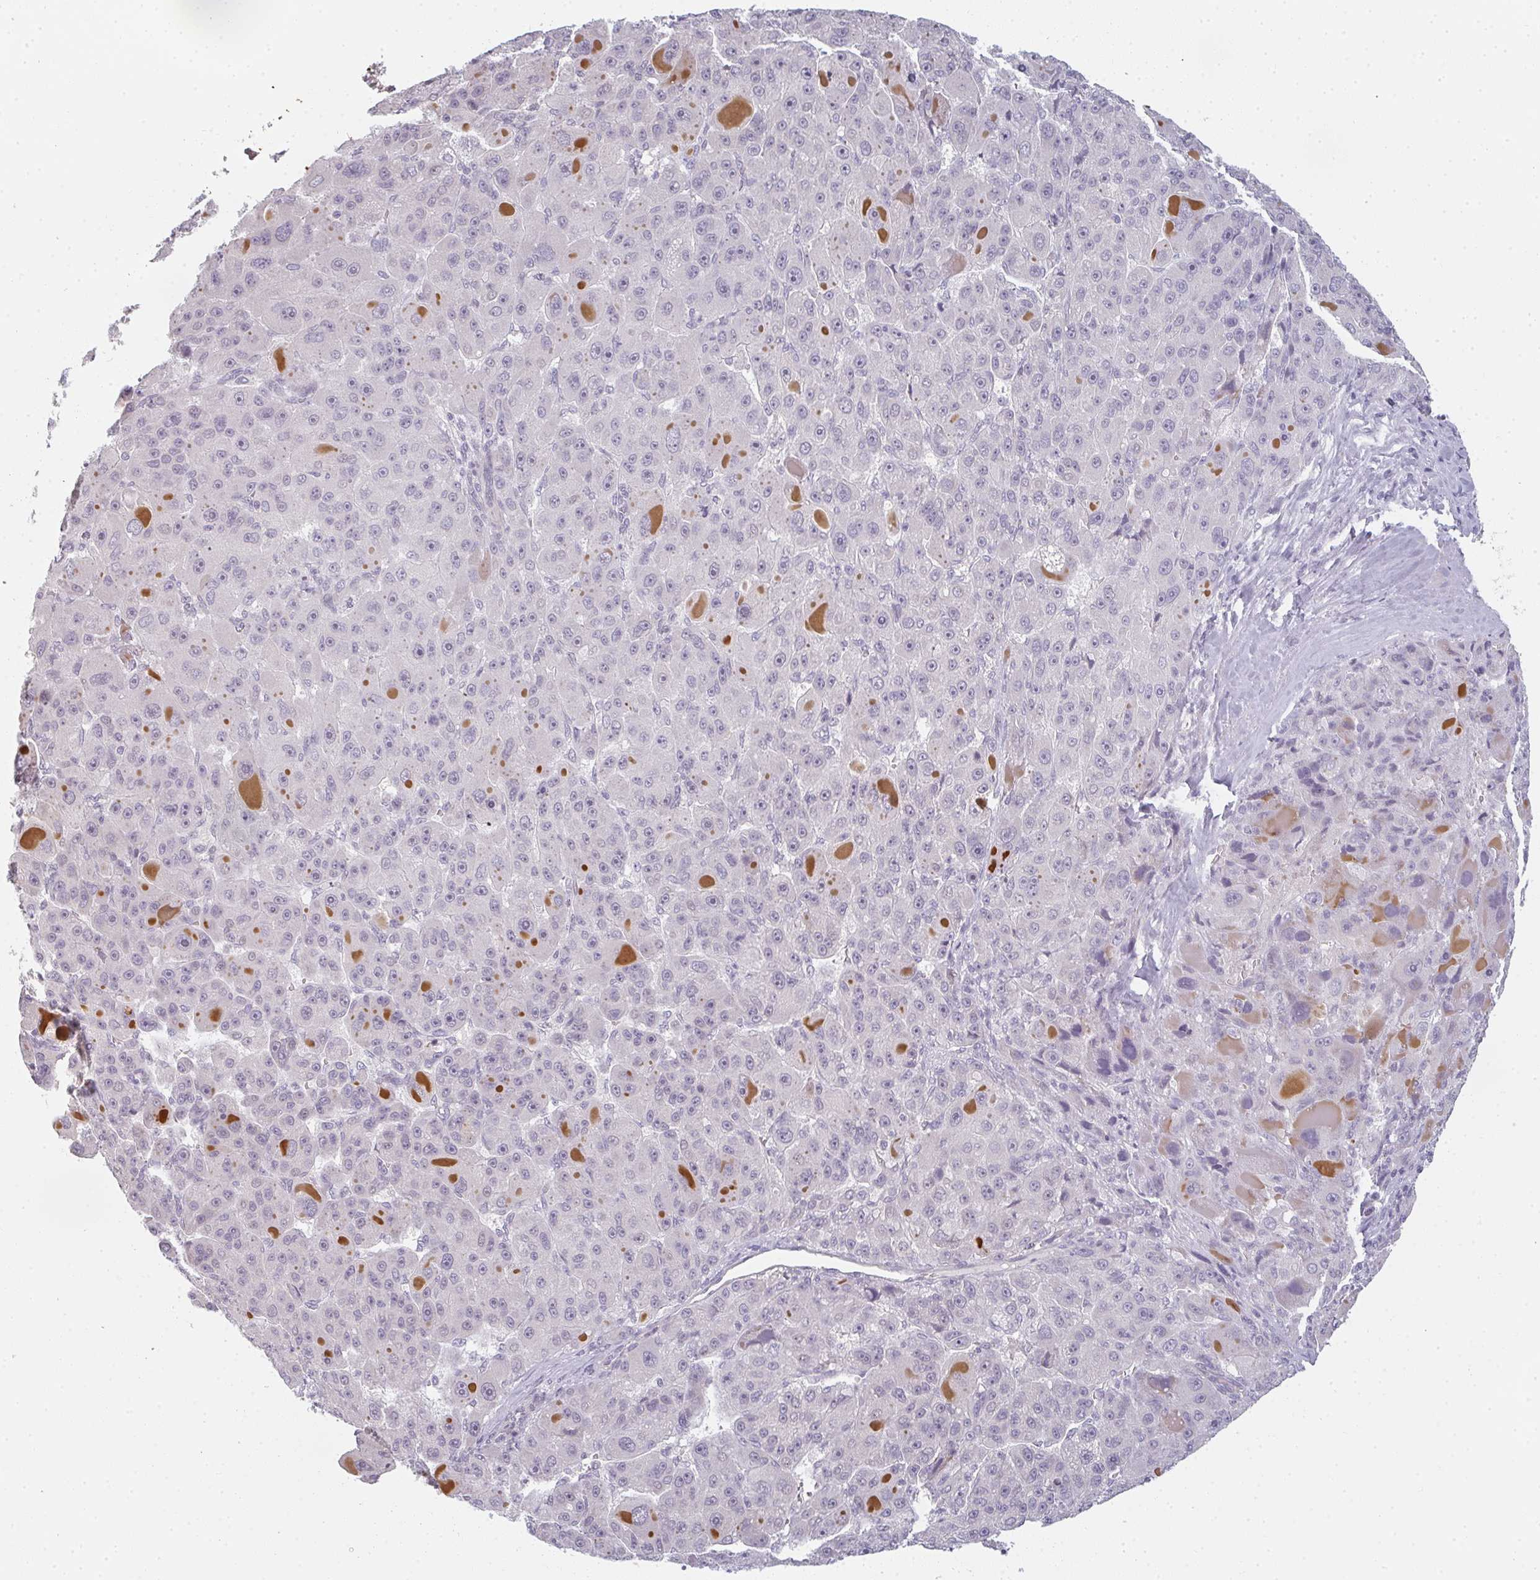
{"staining": {"intensity": "negative", "quantity": "none", "location": "none"}, "tissue": "liver cancer", "cell_type": "Tumor cells", "image_type": "cancer", "snomed": [{"axis": "morphology", "description": "Carcinoma, Hepatocellular, NOS"}, {"axis": "topography", "description": "Liver"}], "caption": "High power microscopy image of an immunohistochemistry image of liver hepatocellular carcinoma, revealing no significant expression in tumor cells.", "gene": "RBBP6", "patient": {"sex": "male", "age": 76}}